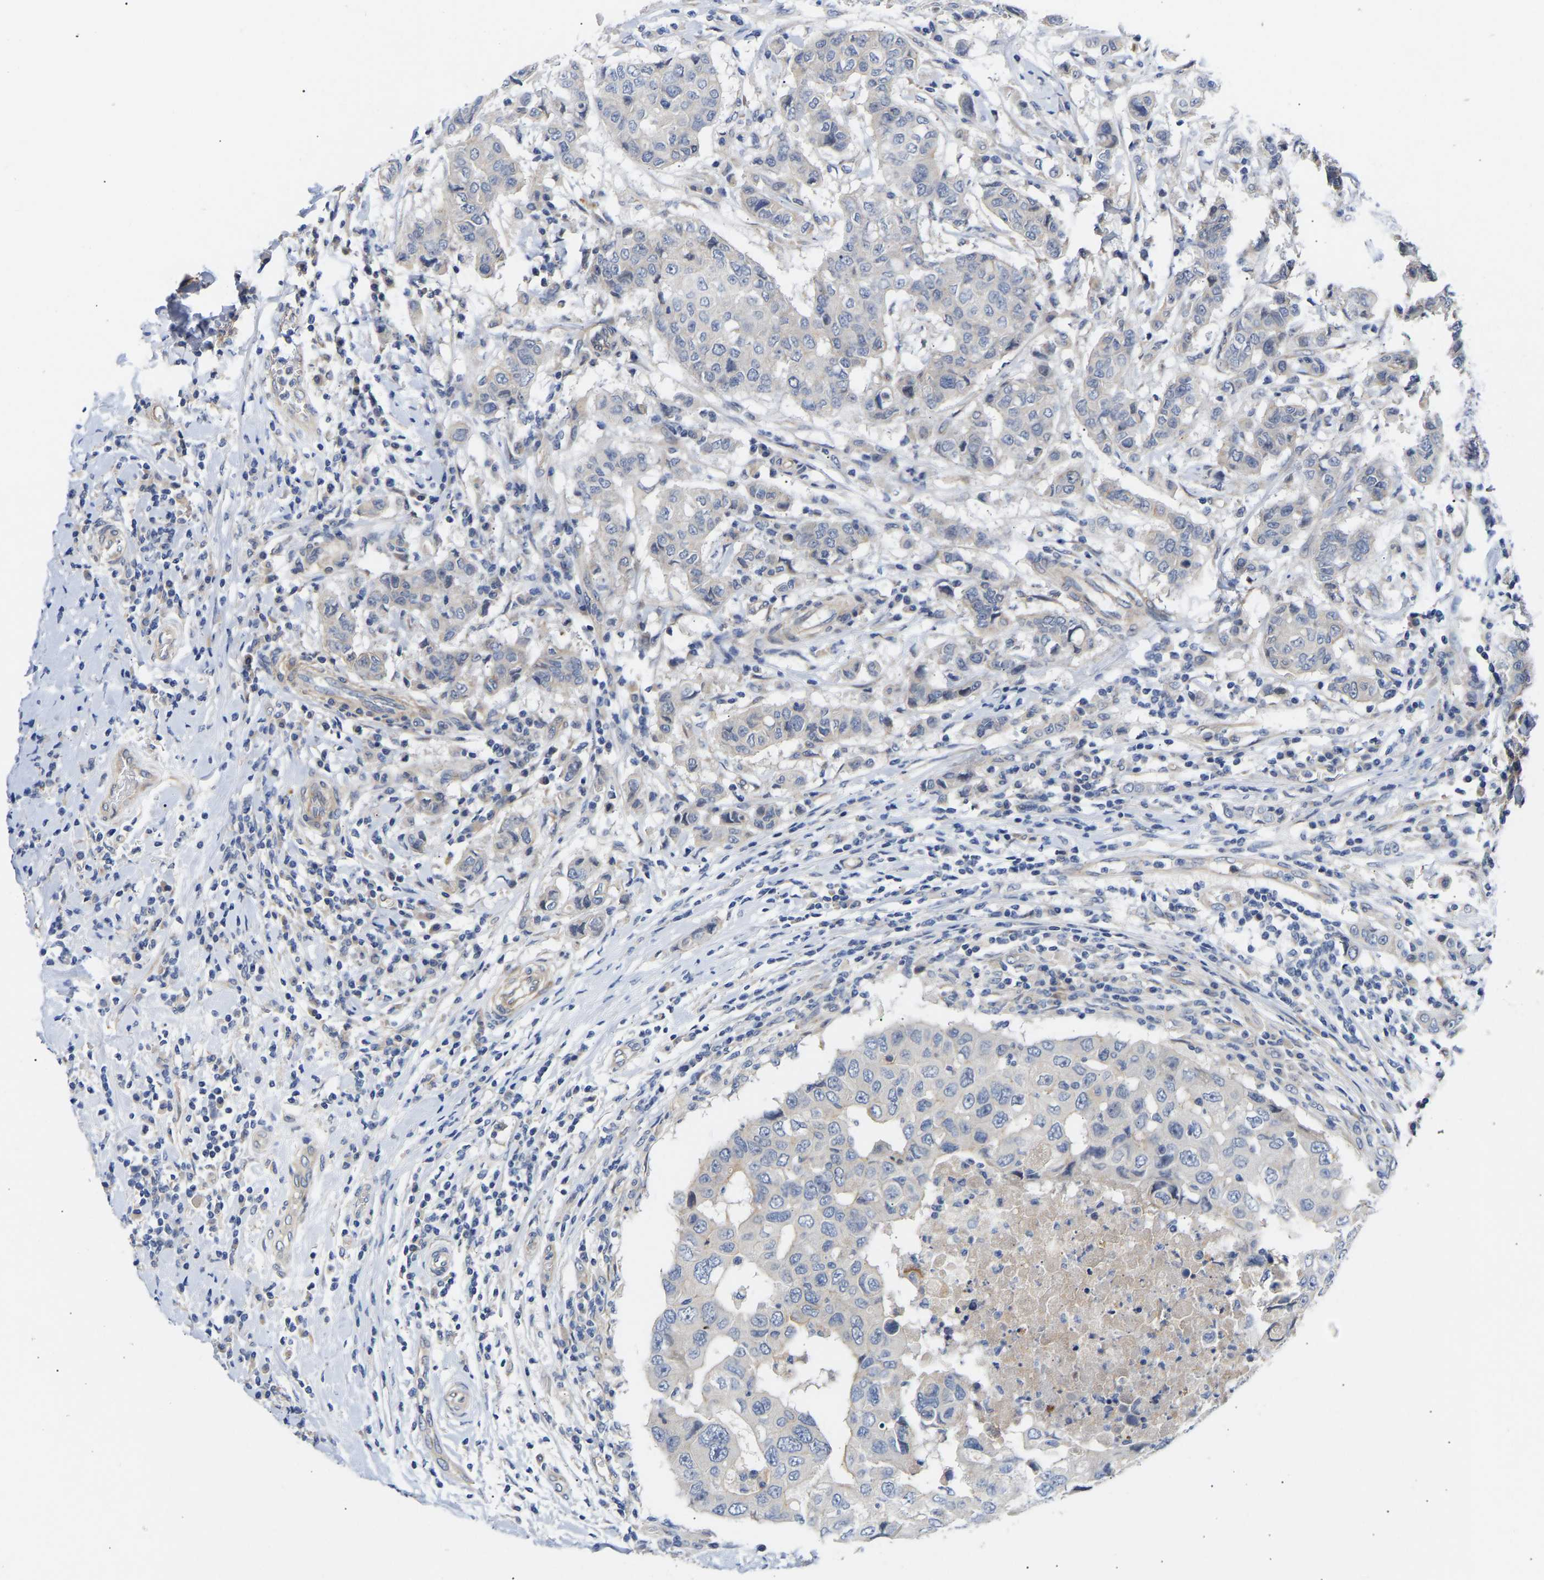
{"staining": {"intensity": "negative", "quantity": "none", "location": "none"}, "tissue": "breast cancer", "cell_type": "Tumor cells", "image_type": "cancer", "snomed": [{"axis": "morphology", "description": "Duct carcinoma"}, {"axis": "topography", "description": "Breast"}], "caption": "There is no significant staining in tumor cells of breast cancer (intraductal carcinoma).", "gene": "KASH5", "patient": {"sex": "female", "age": 27}}